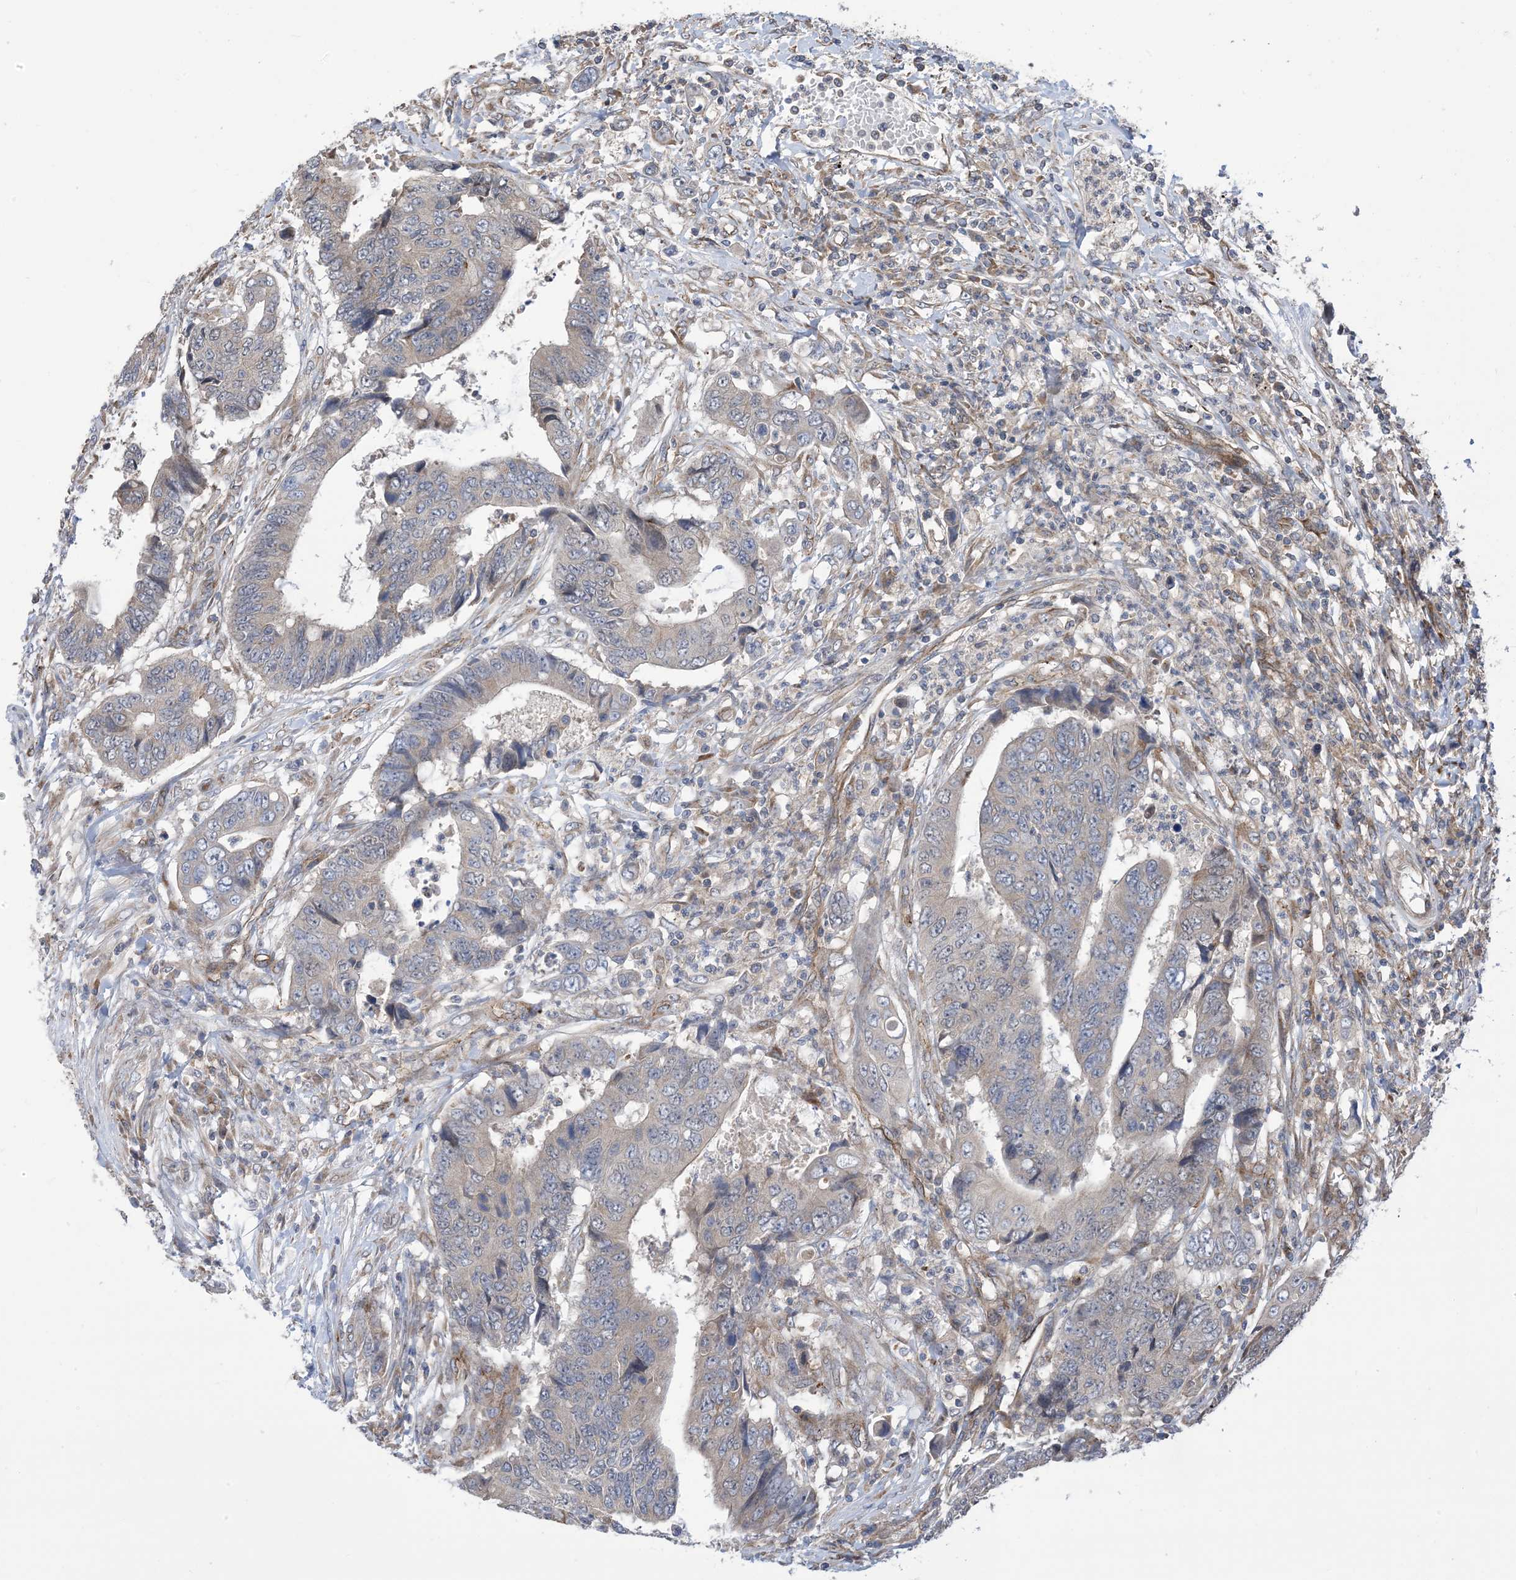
{"staining": {"intensity": "weak", "quantity": "25%-75%", "location": "cytoplasmic/membranous"}, "tissue": "colorectal cancer", "cell_type": "Tumor cells", "image_type": "cancer", "snomed": [{"axis": "morphology", "description": "Adenocarcinoma, NOS"}, {"axis": "topography", "description": "Rectum"}], "caption": "IHC staining of colorectal adenocarcinoma, which demonstrates low levels of weak cytoplasmic/membranous staining in approximately 25%-75% of tumor cells indicating weak cytoplasmic/membranous protein expression. The staining was performed using DAB (3,3'-diaminobenzidine) (brown) for protein detection and nuclei were counterstained in hematoxylin (blue).", "gene": "CLEC16A", "patient": {"sex": "male", "age": 84}}